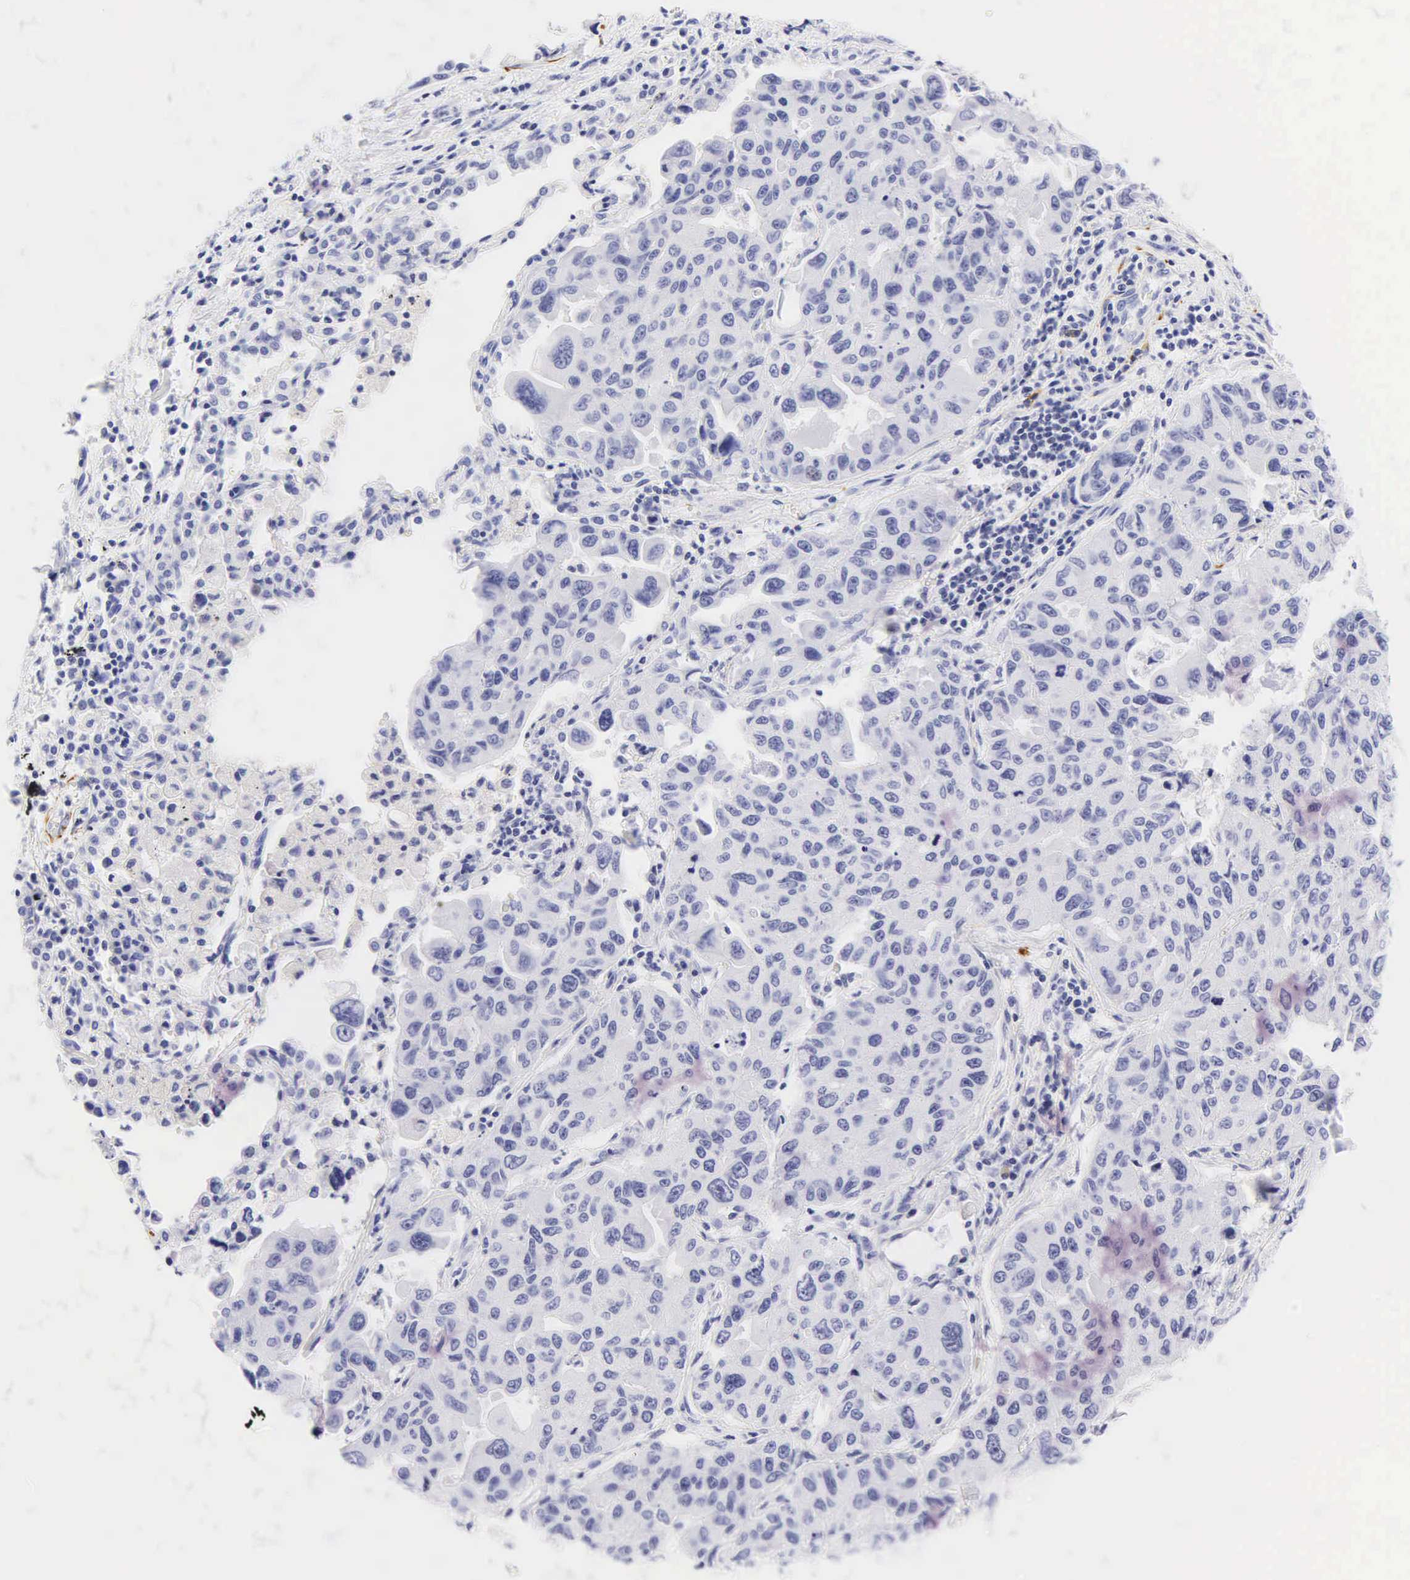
{"staining": {"intensity": "negative", "quantity": "none", "location": "none"}, "tissue": "lung cancer", "cell_type": "Tumor cells", "image_type": "cancer", "snomed": [{"axis": "morphology", "description": "Adenocarcinoma, NOS"}, {"axis": "topography", "description": "Lung"}], "caption": "The micrograph reveals no significant staining in tumor cells of lung adenocarcinoma.", "gene": "DES", "patient": {"sex": "male", "age": 64}}